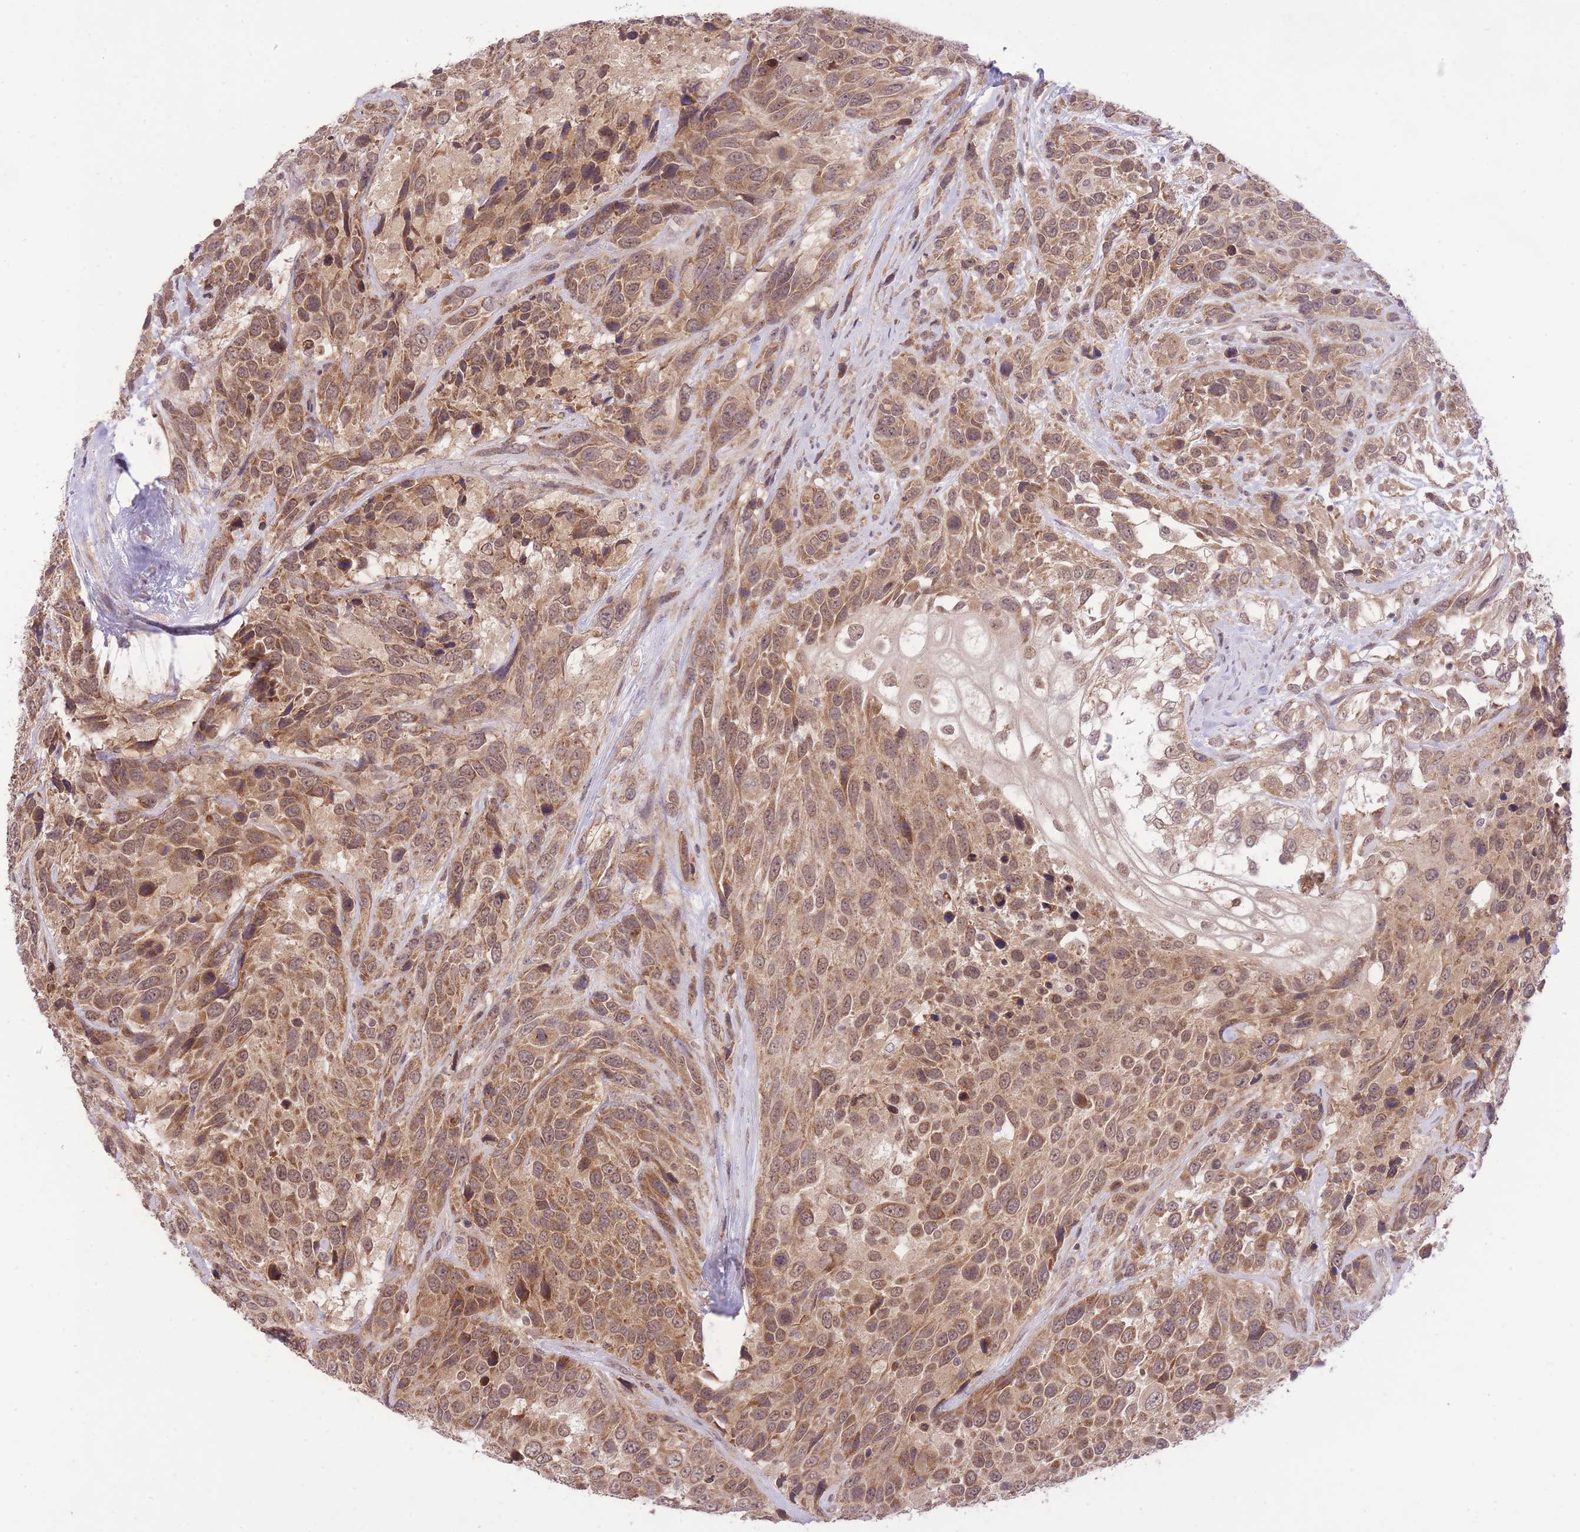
{"staining": {"intensity": "moderate", "quantity": ">75%", "location": "cytoplasmic/membranous"}, "tissue": "urothelial cancer", "cell_type": "Tumor cells", "image_type": "cancer", "snomed": [{"axis": "morphology", "description": "Urothelial carcinoma, High grade"}, {"axis": "topography", "description": "Urinary bladder"}], "caption": "Moderate cytoplasmic/membranous staining for a protein is seen in about >75% of tumor cells of urothelial cancer using immunohistochemistry (IHC).", "gene": "ELOA2", "patient": {"sex": "female", "age": 70}}